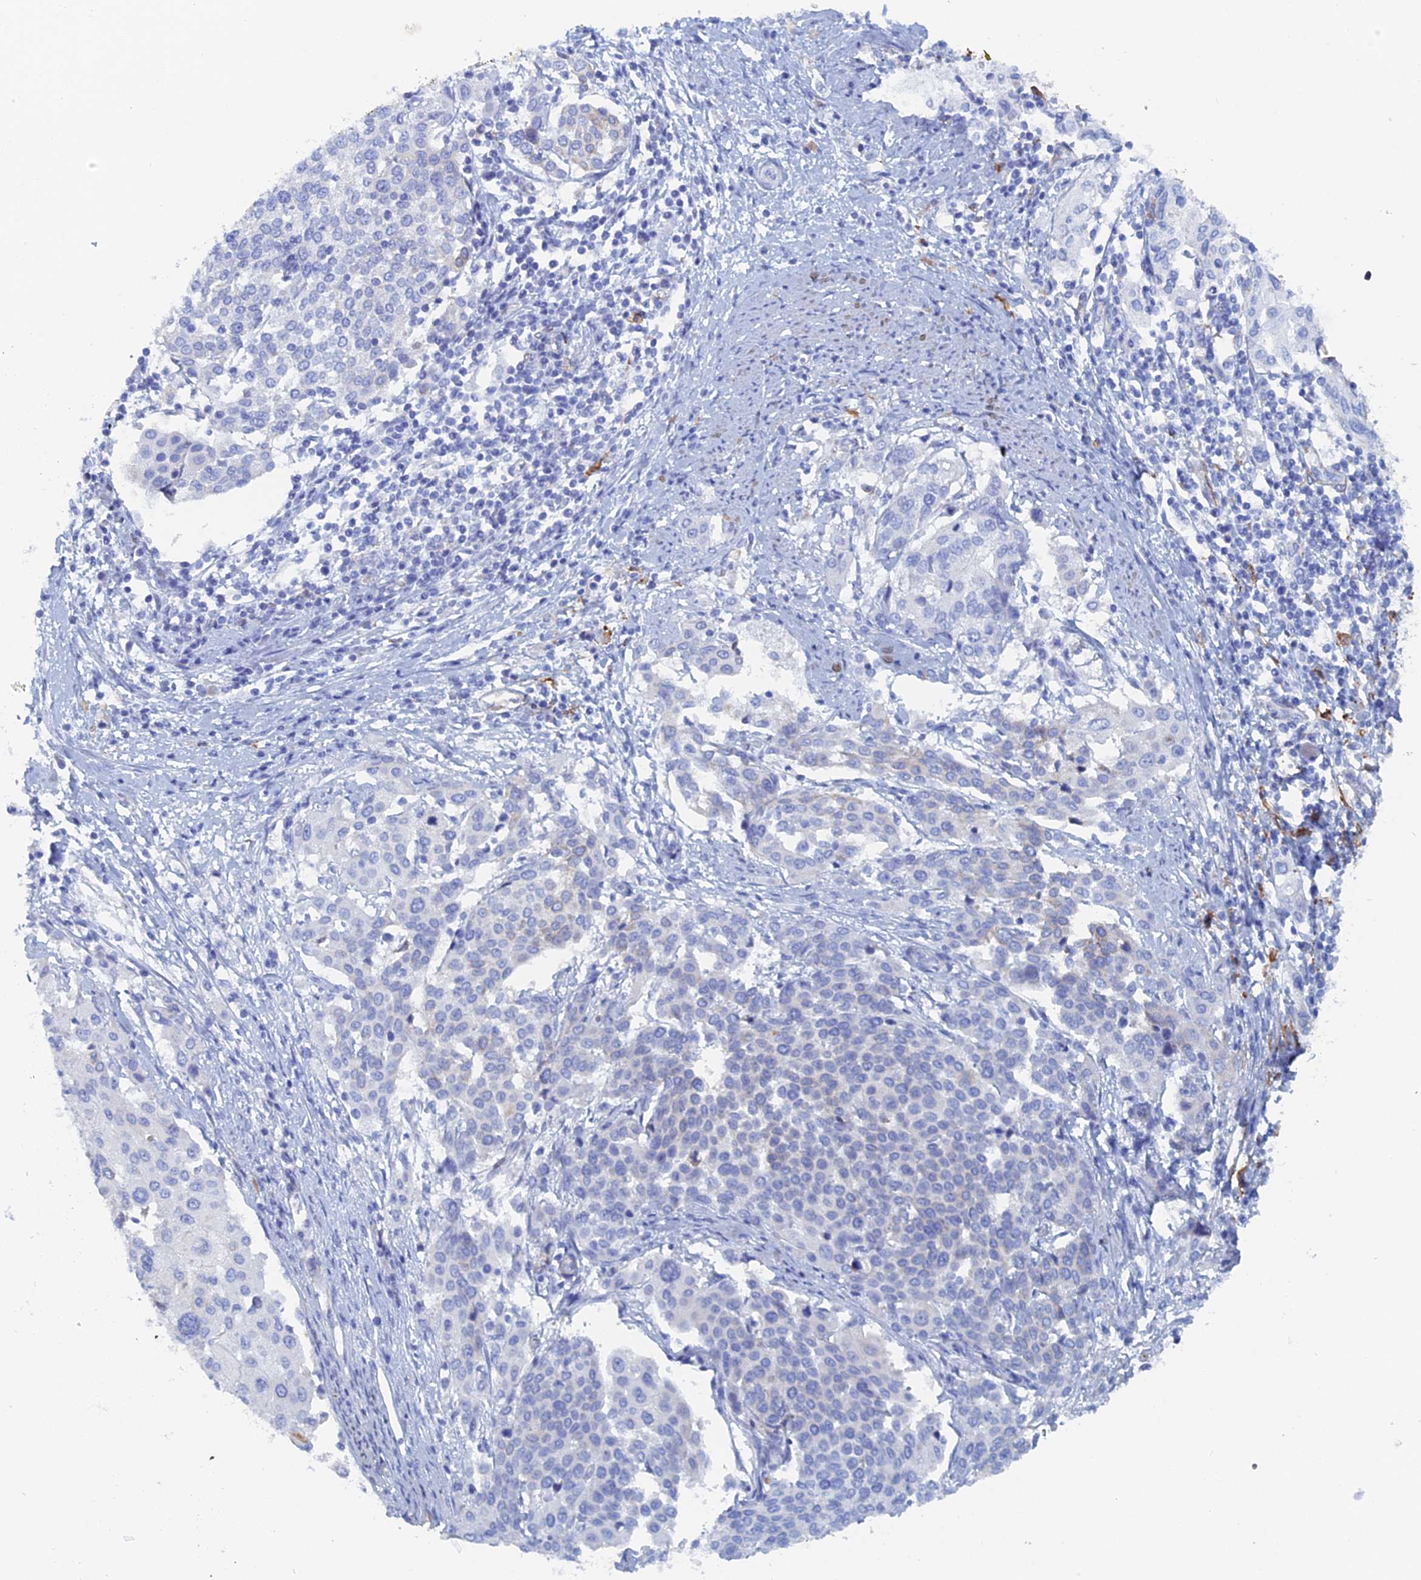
{"staining": {"intensity": "negative", "quantity": "none", "location": "none"}, "tissue": "cervical cancer", "cell_type": "Tumor cells", "image_type": "cancer", "snomed": [{"axis": "morphology", "description": "Squamous cell carcinoma, NOS"}, {"axis": "topography", "description": "Cervix"}], "caption": "High magnification brightfield microscopy of cervical cancer (squamous cell carcinoma) stained with DAB (3,3'-diaminobenzidine) (brown) and counterstained with hematoxylin (blue): tumor cells show no significant staining.", "gene": "COG7", "patient": {"sex": "female", "age": 44}}